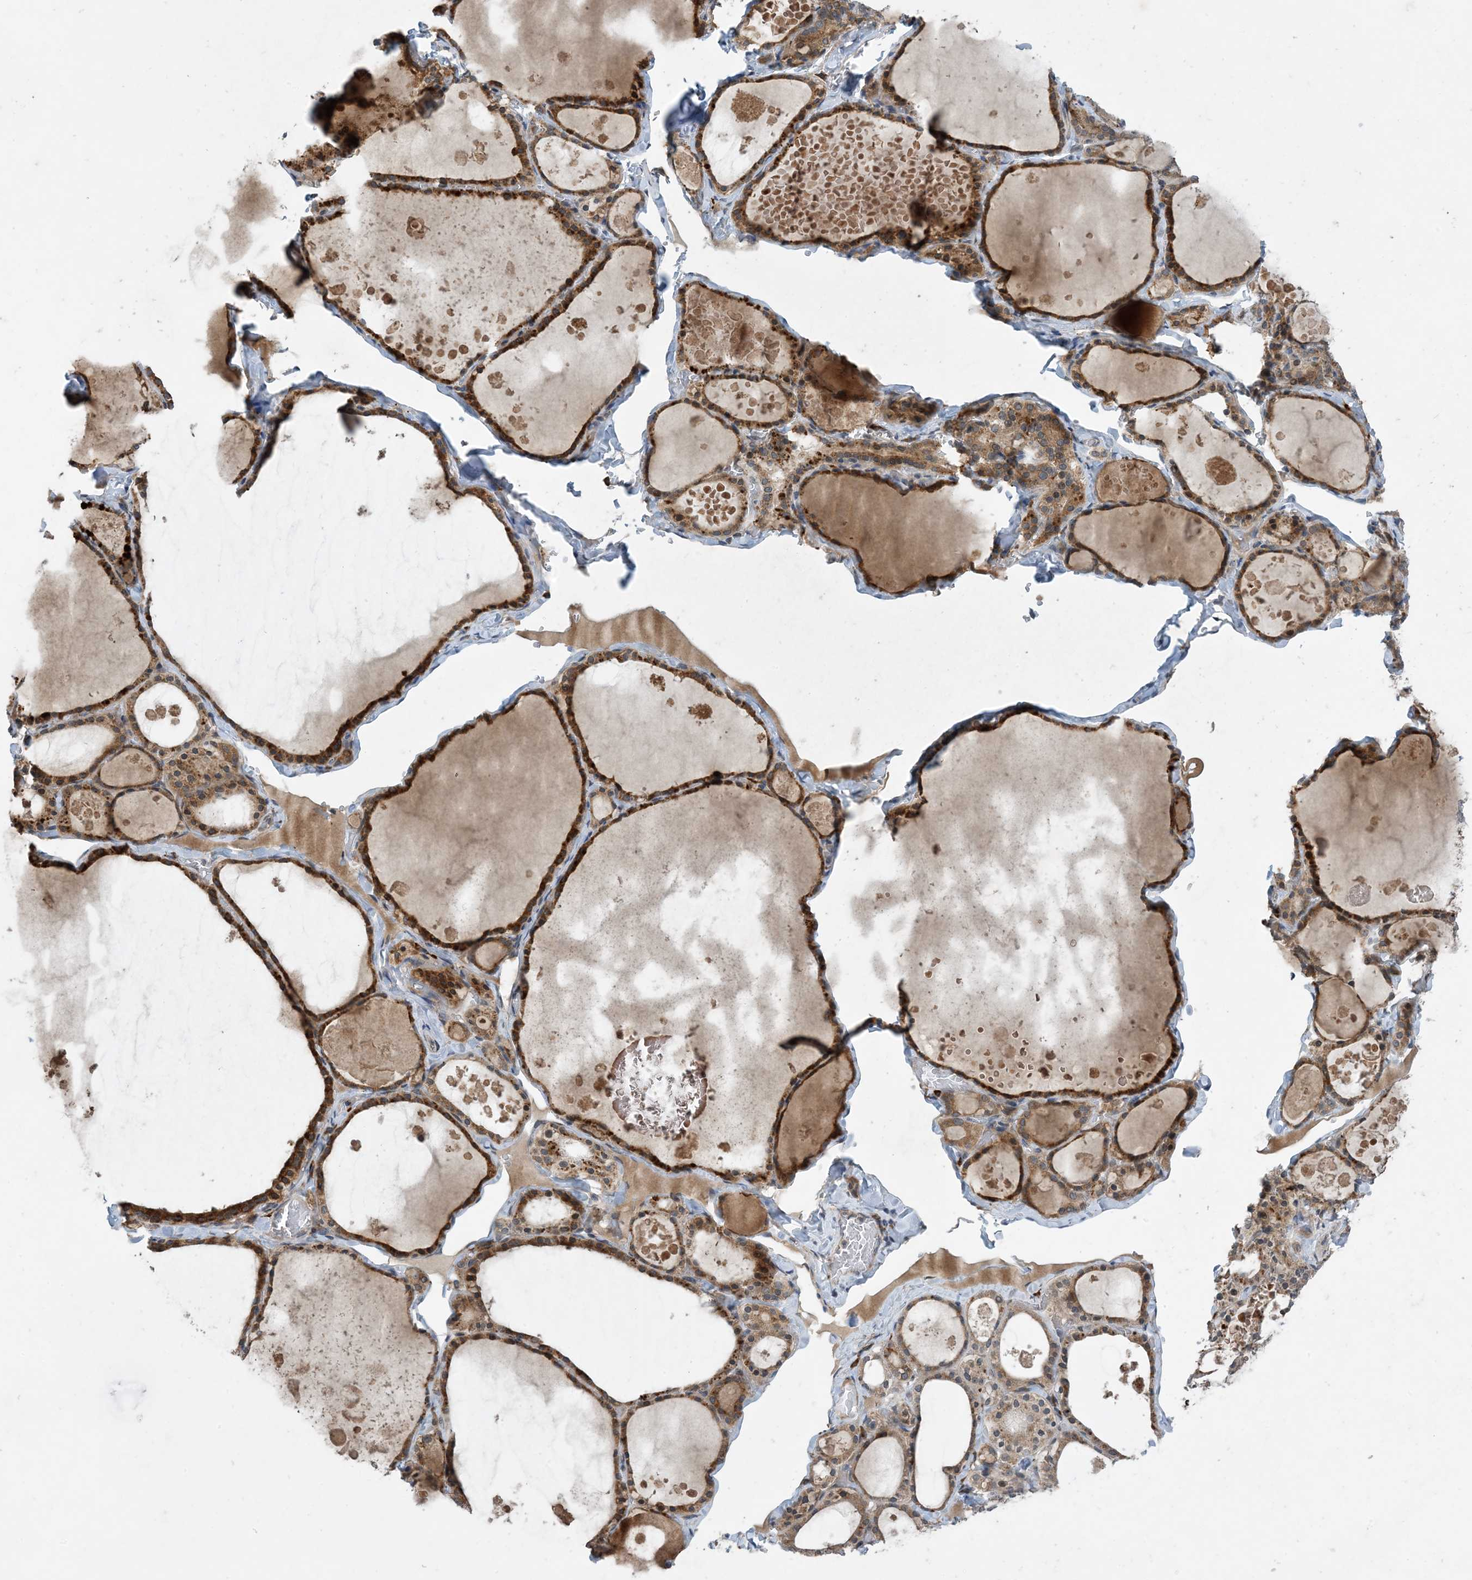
{"staining": {"intensity": "strong", "quantity": ">75%", "location": "cytoplasmic/membranous"}, "tissue": "thyroid gland", "cell_type": "Glandular cells", "image_type": "normal", "snomed": [{"axis": "morphology", "description": "Normal tissue, NOS"}, {"axis": "topography", "description": "Thyroid gland"}], "caption": "Glandular cells exhibit high levels of strong cytoplasmic/membranous expression in about >75% of cells in benign human thyroid gland. Nuclei are stained in blue.", "gene": "PHOSPHO2", "patient": {"sex": "male", "age": 56}}